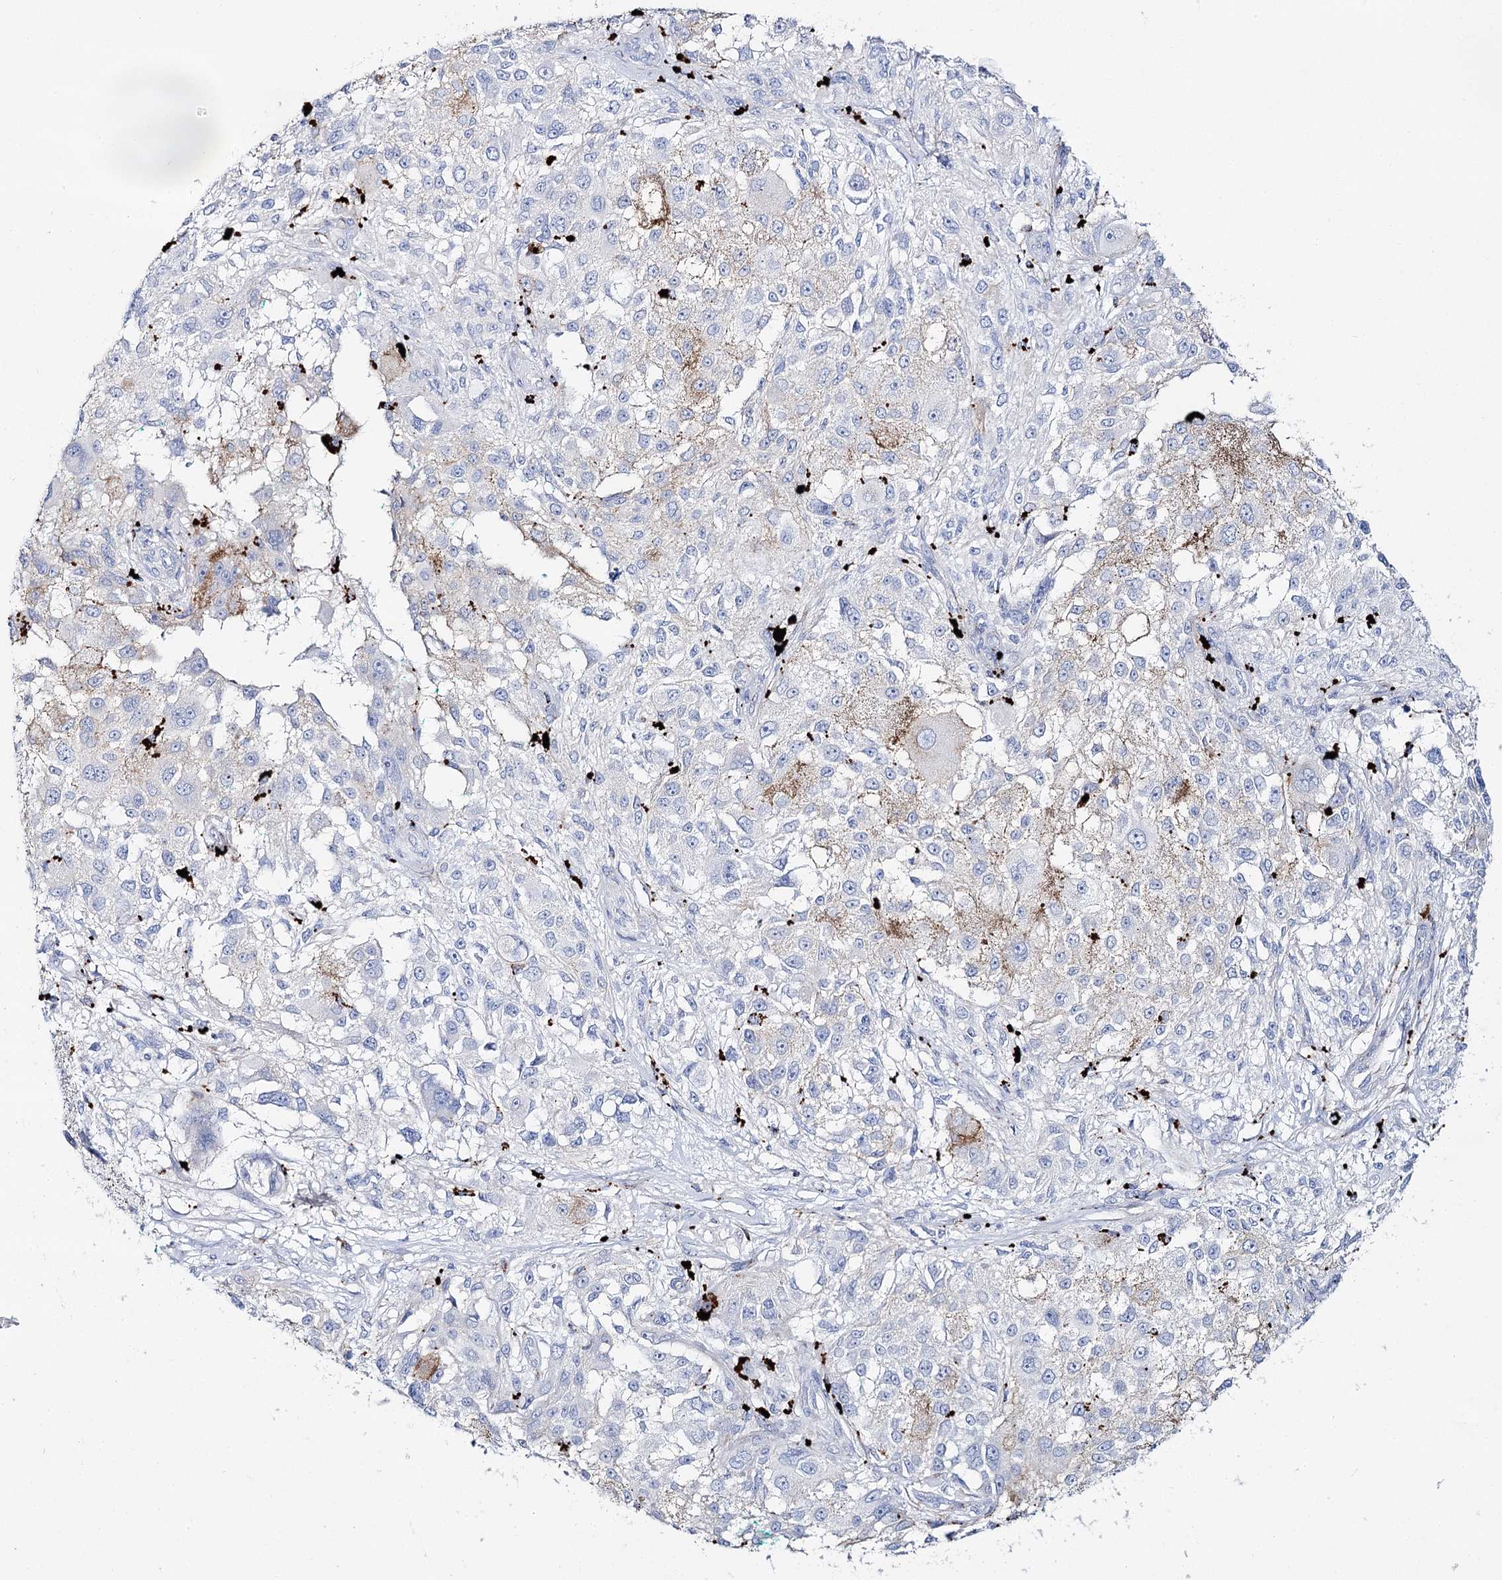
{"staining": {"intensity": "weak", "quantity": "<25%", "location": "cytoplasmic/membranous"}, "tissue": "melanoma", "cell_type": "Tumor cells", "image_type": "cancer", "snomed": [{"axis": "morphology", "description": "Necrosis, NOS"}, {"axis": "morphology", "description": "Malignant melanoma, NOS"}, {"axis": "topography", "description": "Skin"}], "caption": "There is no significant positivity in tumor cells of malignant melanoma.", "gene": "SLC3A1", "patient": {"sex": "female", "age": 87}}